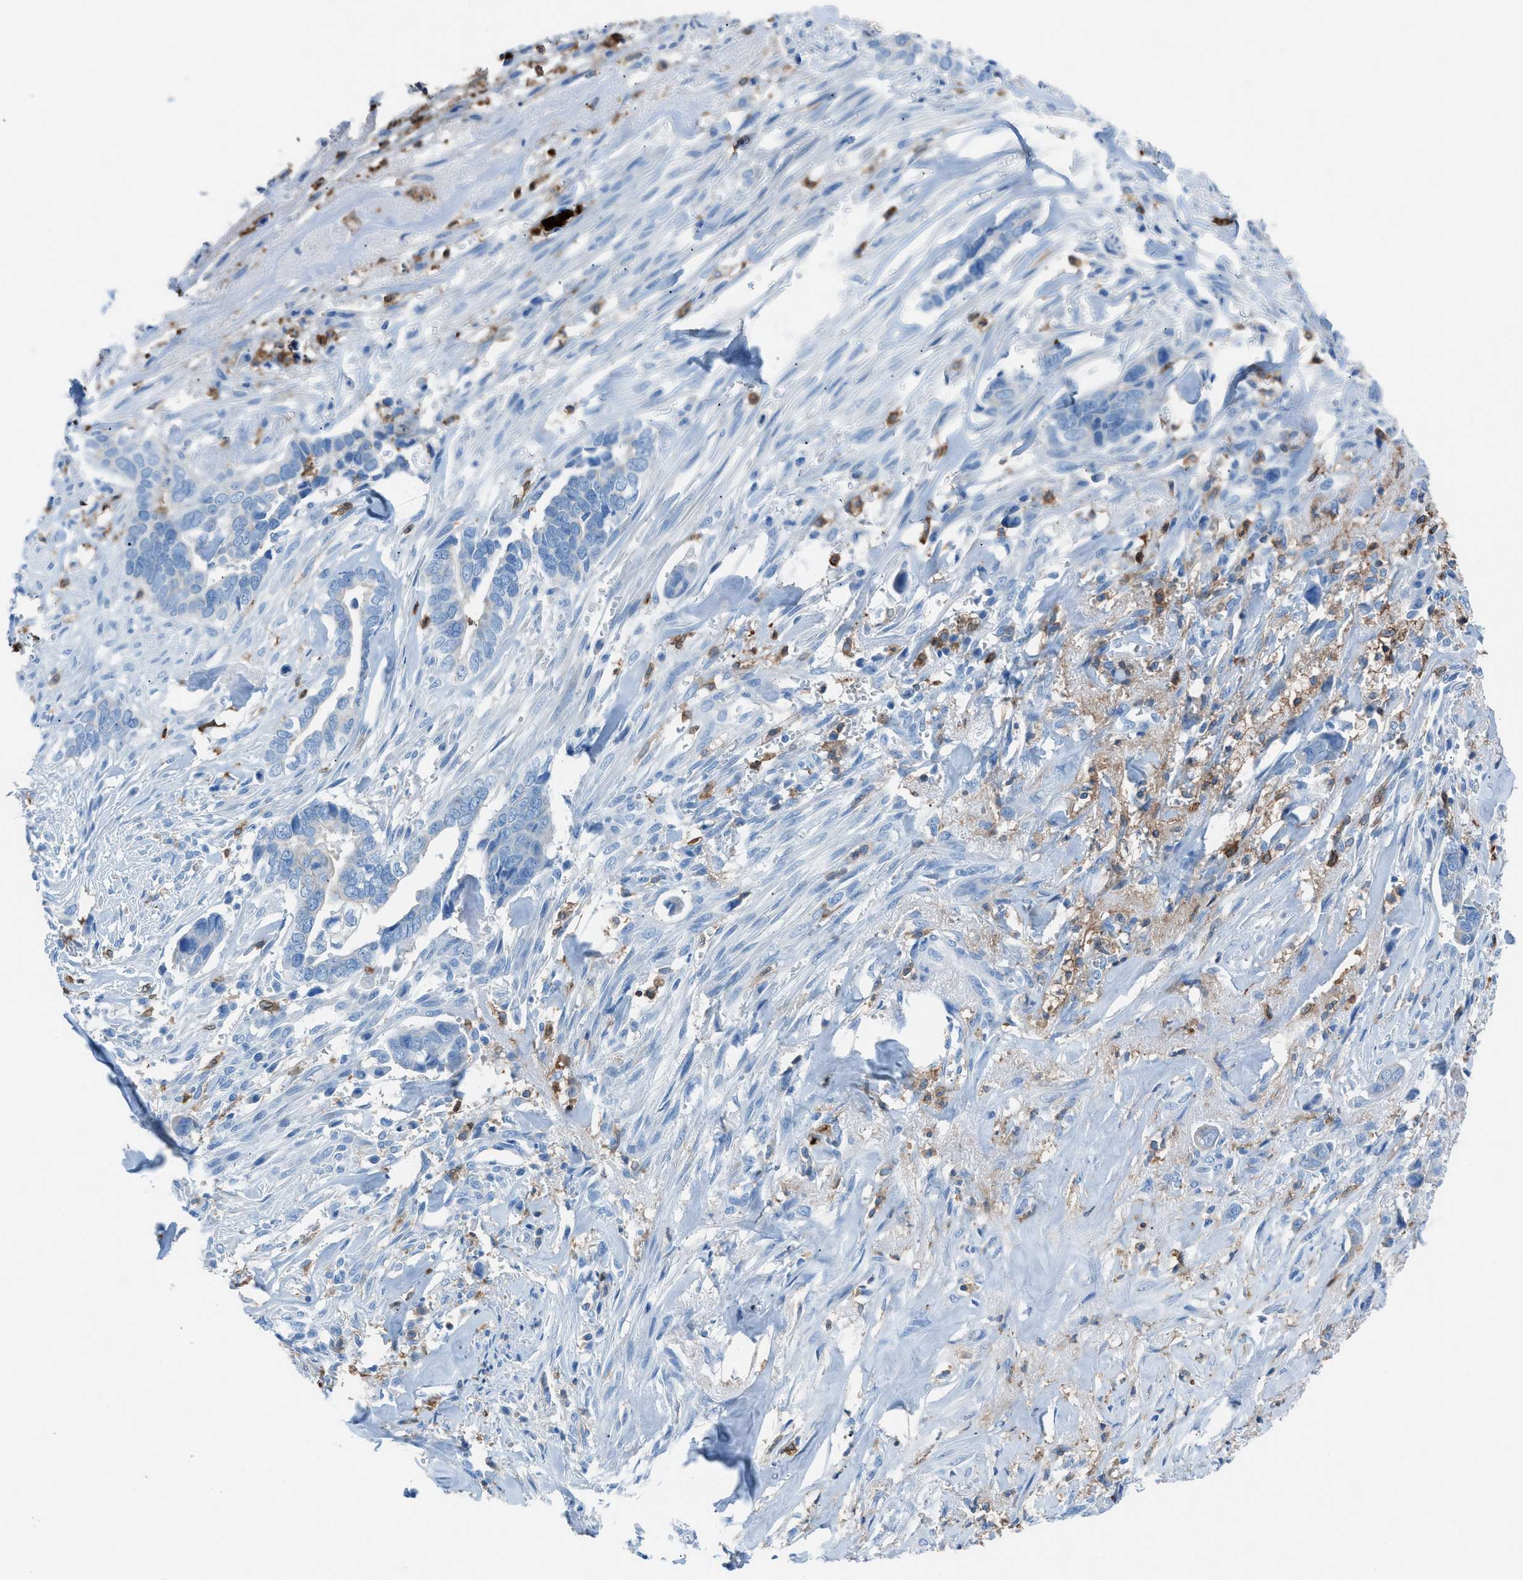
{"staining": {"intensity": "negative", "quantity": "none", "location": "none"}, "tissue": "liver cancer", "cell_type": "Tumor cells", "image_type": "cancer", "snomed": [{"axis": "morphology", "description": "Cholangiocarcinoma"}, {"axis": "topography", "description": "Liver"}], "caption": "IHC image of neoplastic tissue: cholangiocarcinoma (liver) stained with DAB demonstrates no significant protein expression in tumor cells.", "gene": "ITGB2", "patient": {"sex": "female", "age": 79}}